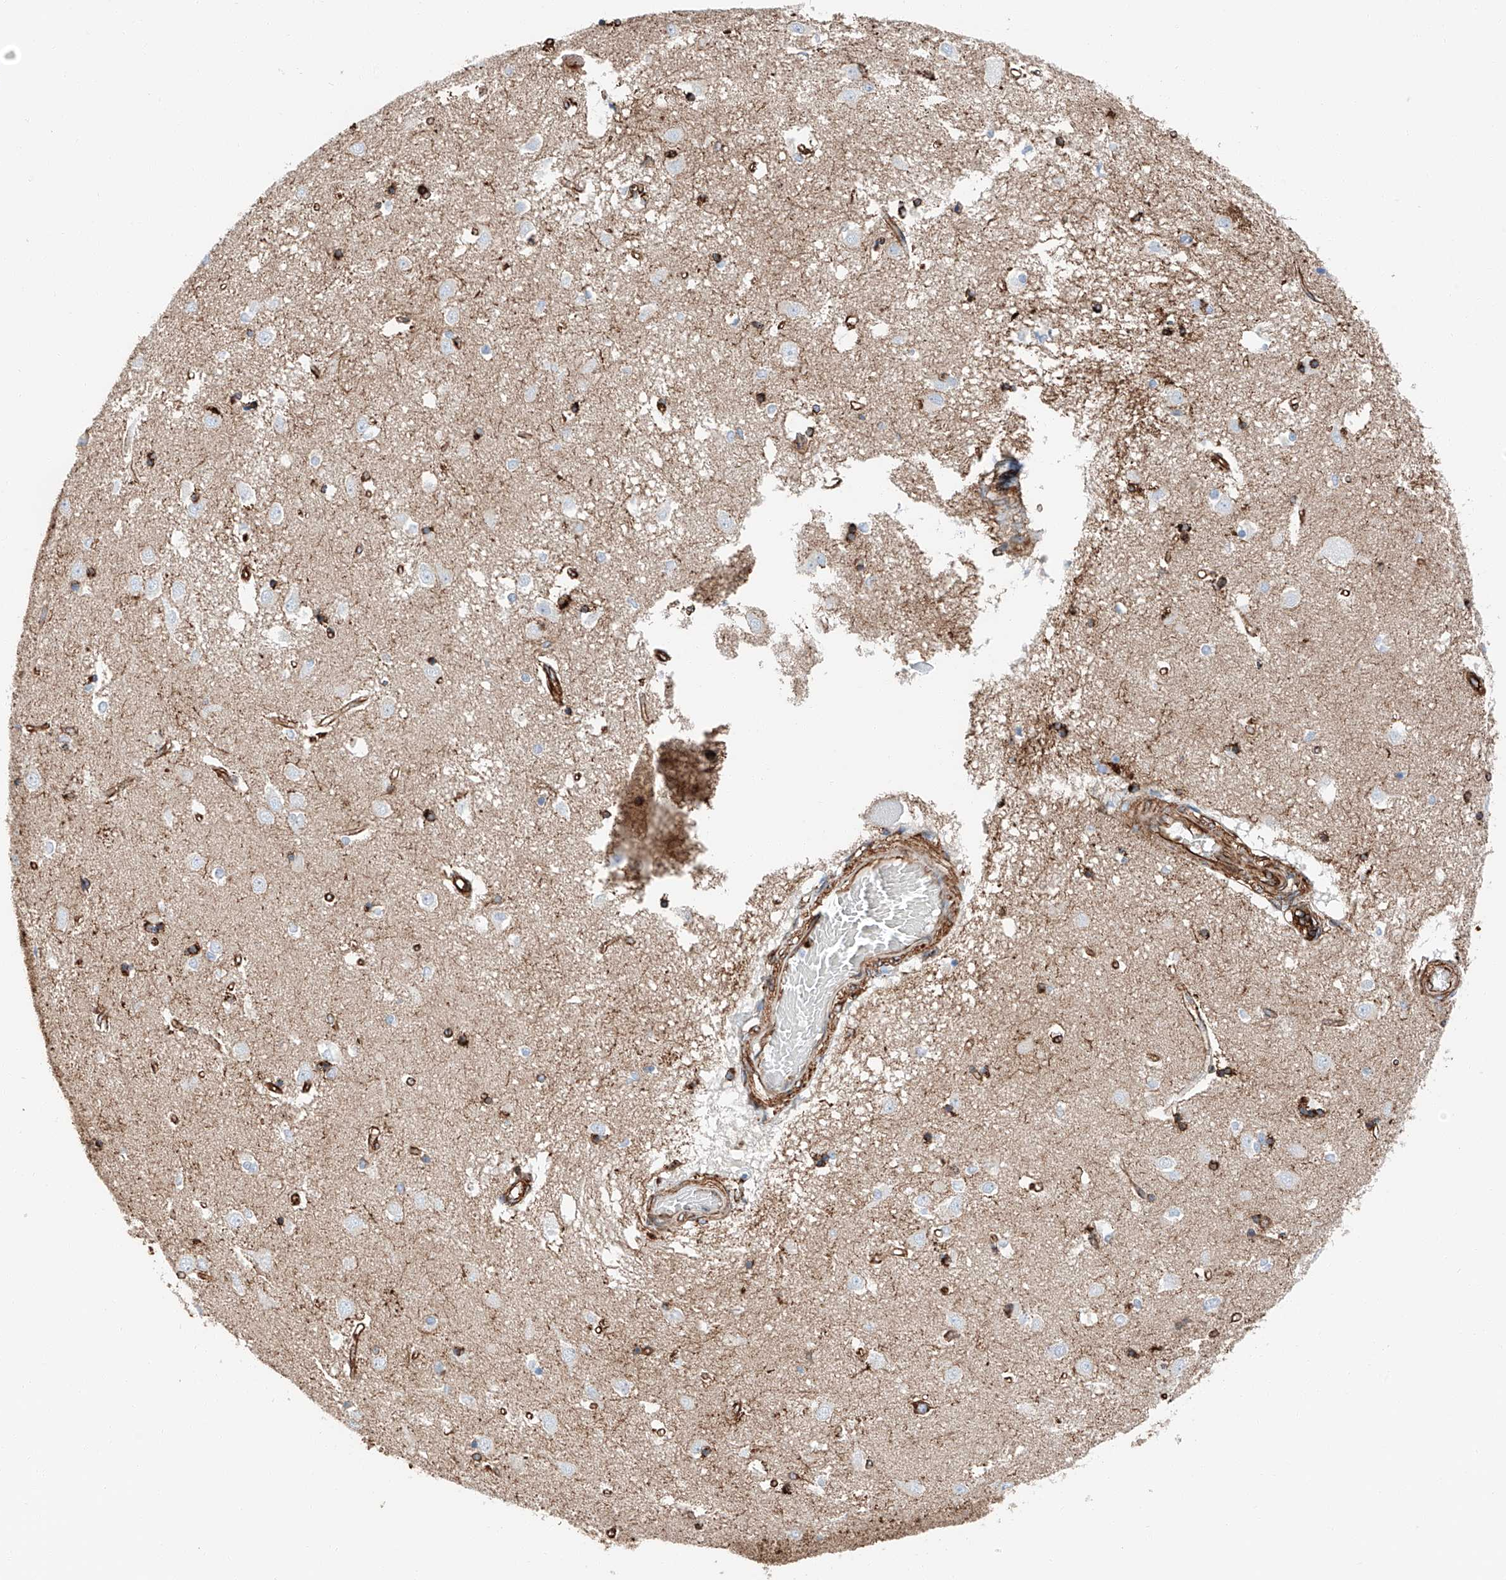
{"staining": {"intensity": "strong", "quantity": "25%-75%", "location": "cytoplasmic/membranous"}, "tissue": "caudate", "cell_type": "Glial cells", "image_type": "normal", "snomed": [{"axis": "morphology", "description": "Normal tissue, NOS"}, {"axis": "topography", "description": "Lateral ventricle wall"}], "caption": "Human caudate stained for a protein (brown) shows strong cytoplasmic/membranous positive positivity in about 25%-75% of glial cells.", "gene": "ZNF804A", "patient": {"sex": "male", "age": 45}}